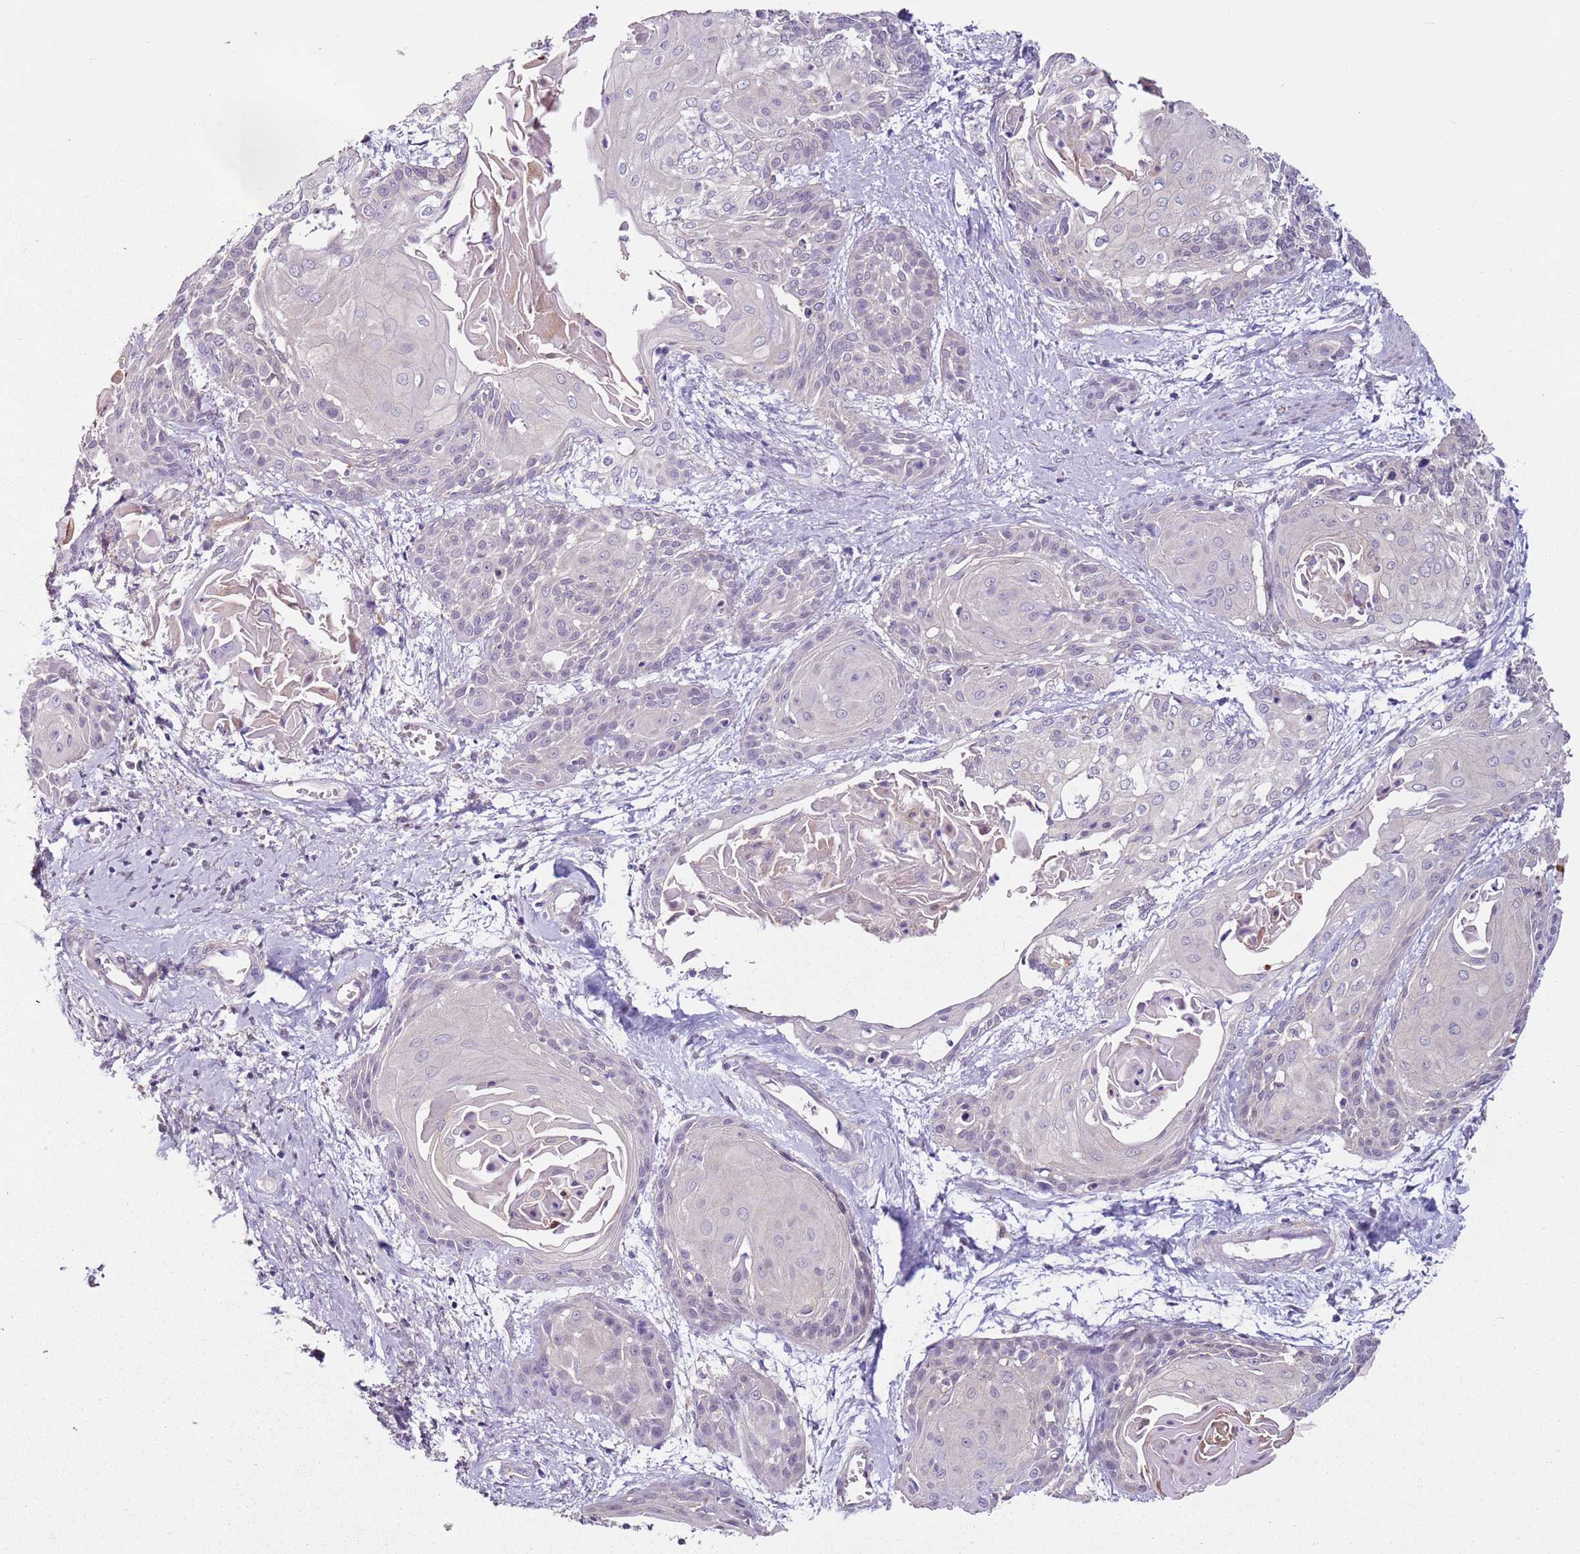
{"staining": {"intensity": "negative", "quantity": "none", "location": "none"}, "tissue": "cervical cancer", "cell_type": "Tumor cells", "image_type": "cancer", "snomed": [{"axis": "morphology", "description": "Squamous cell carcinoma, NOS"}, {"axis": "topography", "description": "Cervix"}], "caption": "Squamous cell carcinoma (cervical) was stained to show a protein in brown. There is no significant staining in tumor cells.", "gene": "MDH1", "patient": {"sex": "female", "age": 57}}